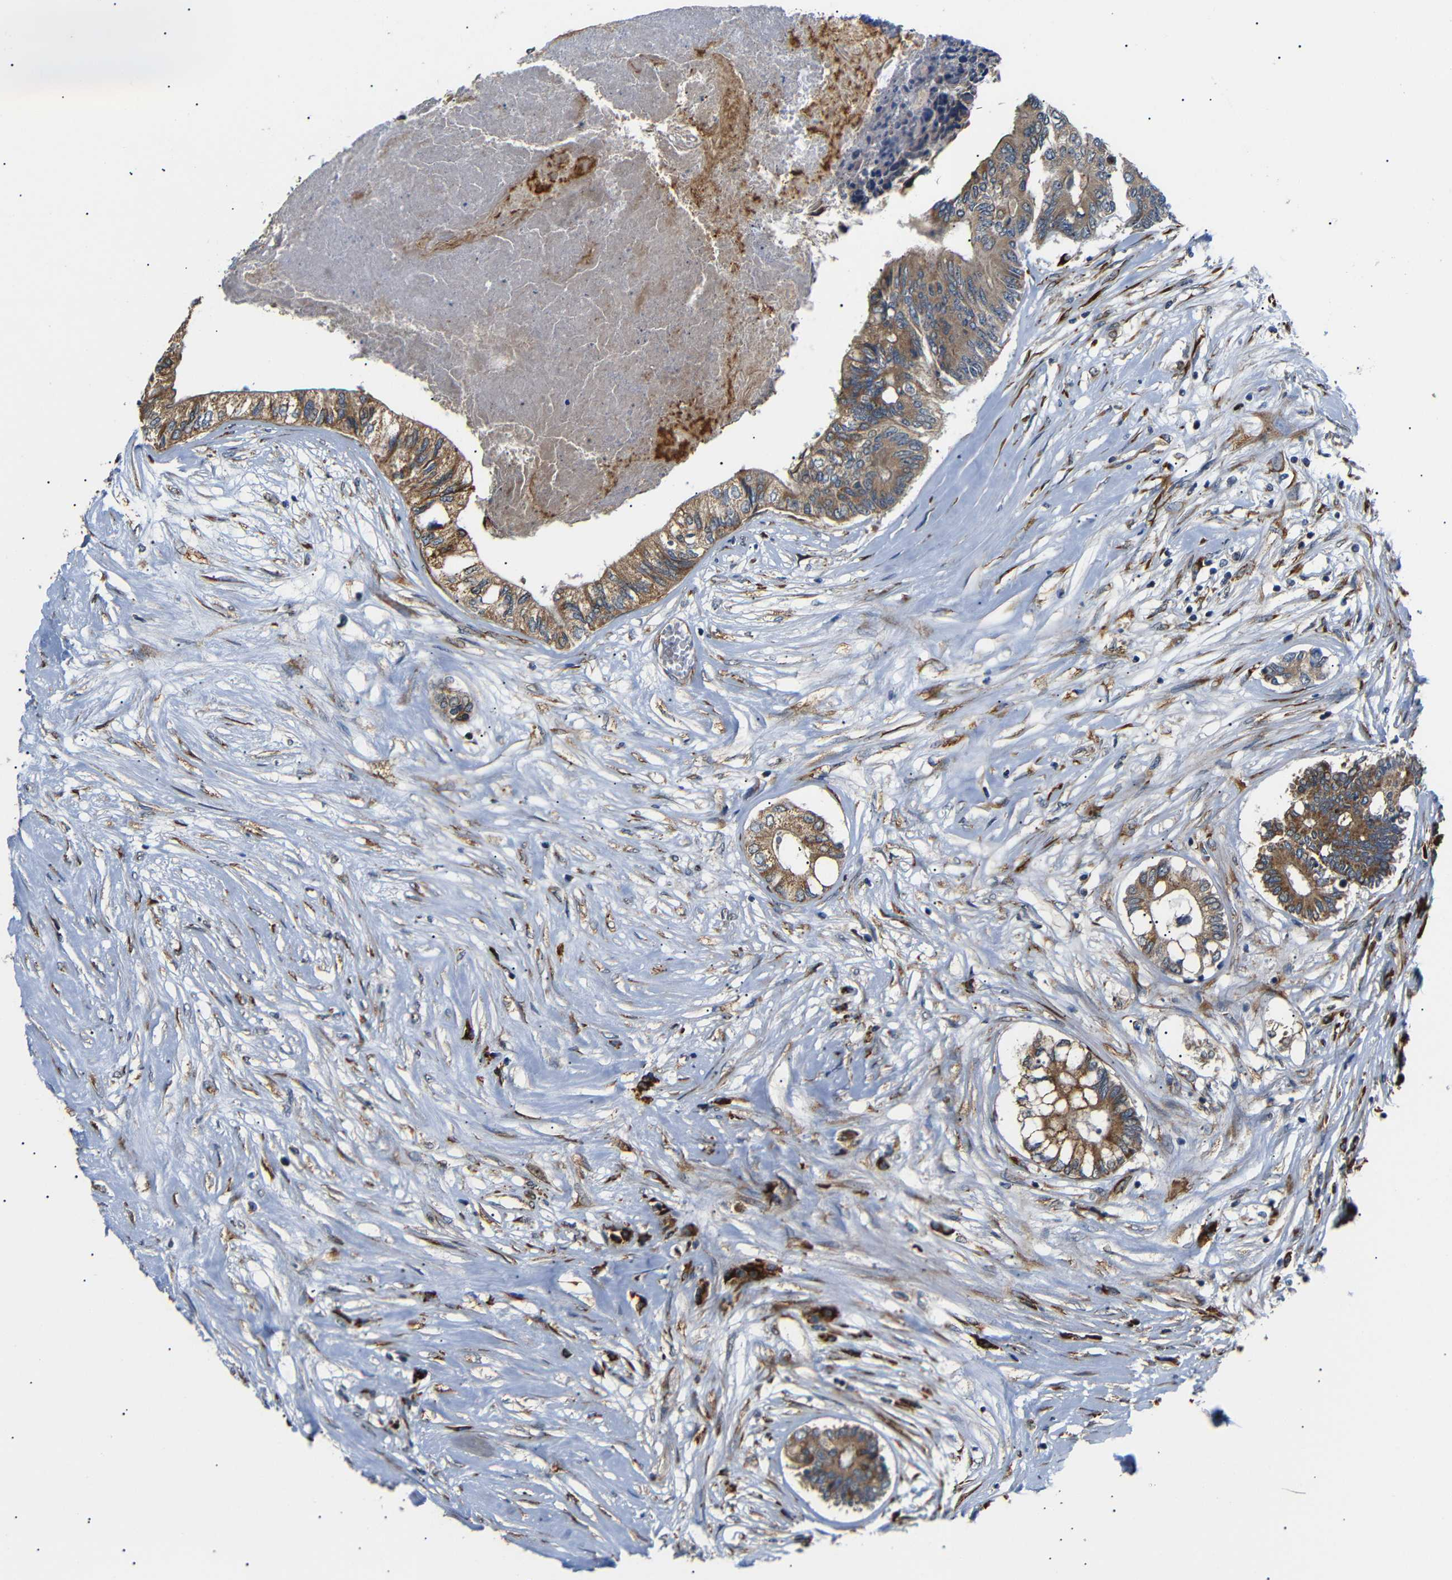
{"staining": {"intensity": "moderate", "quantity": ">75%", "location": "cytoplasmic/membranous"}, "tissue": "colorectal cancer", "cell_type": "Tumor cells", "image_type": "cancer", "snomed": [{"axis": "morphology", "description": "Adenocarcinoma, NOS"}, {"axis": "topography", "description": "Rectum"}], "caption": "This is an image of immunohistochemistry staining of colorectal cancer, which shows moderate positivity in the cytoplasmic/membranous of tumor cells.", "gene": "KANK4", "patient": {"sex": "male", "age": 63}}